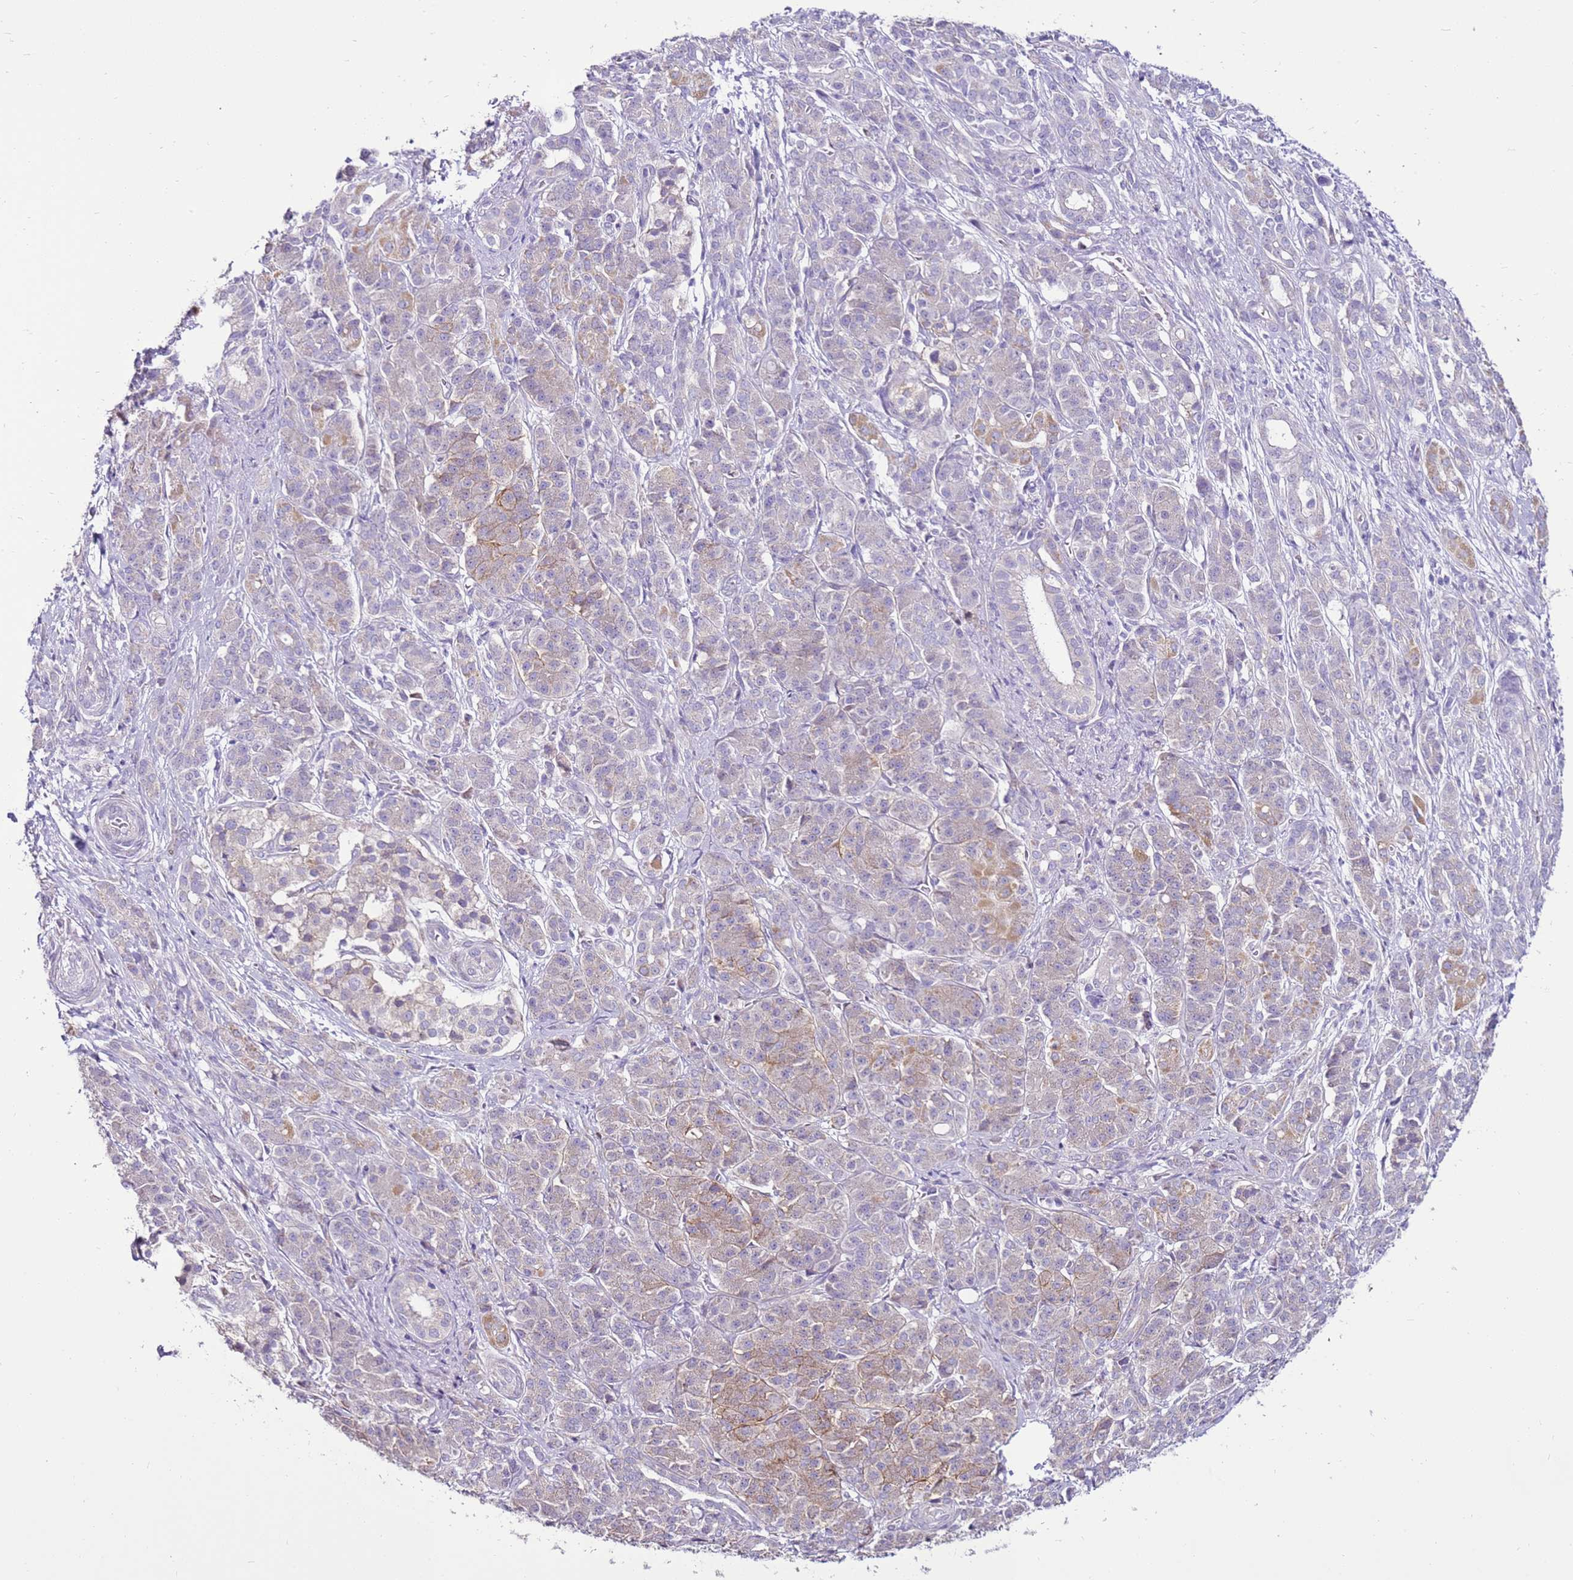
{"staining": {"intensity": "weak", "quantity": "25%-75%", "location": "cytoplasmic/membranous"}, "tissue": "pancreatic cancer", "cell_type": "Tumor cells", "image_type": "cancer", "snomed": [{"axis": "morphology", "description": "Adenocarcinoma, NOS"}, {"axis": "topography", "description": "Pancreas"}], "caption": "Brown immunohistochemical staining in human pancreatic cancer (adenocarcinoma) shows weak cytoplasmic/membranous positivity in about 25%-75% of tumor cells.", "gene": "SLC38A5", "patient": {"sex": "male", "age": 57}}